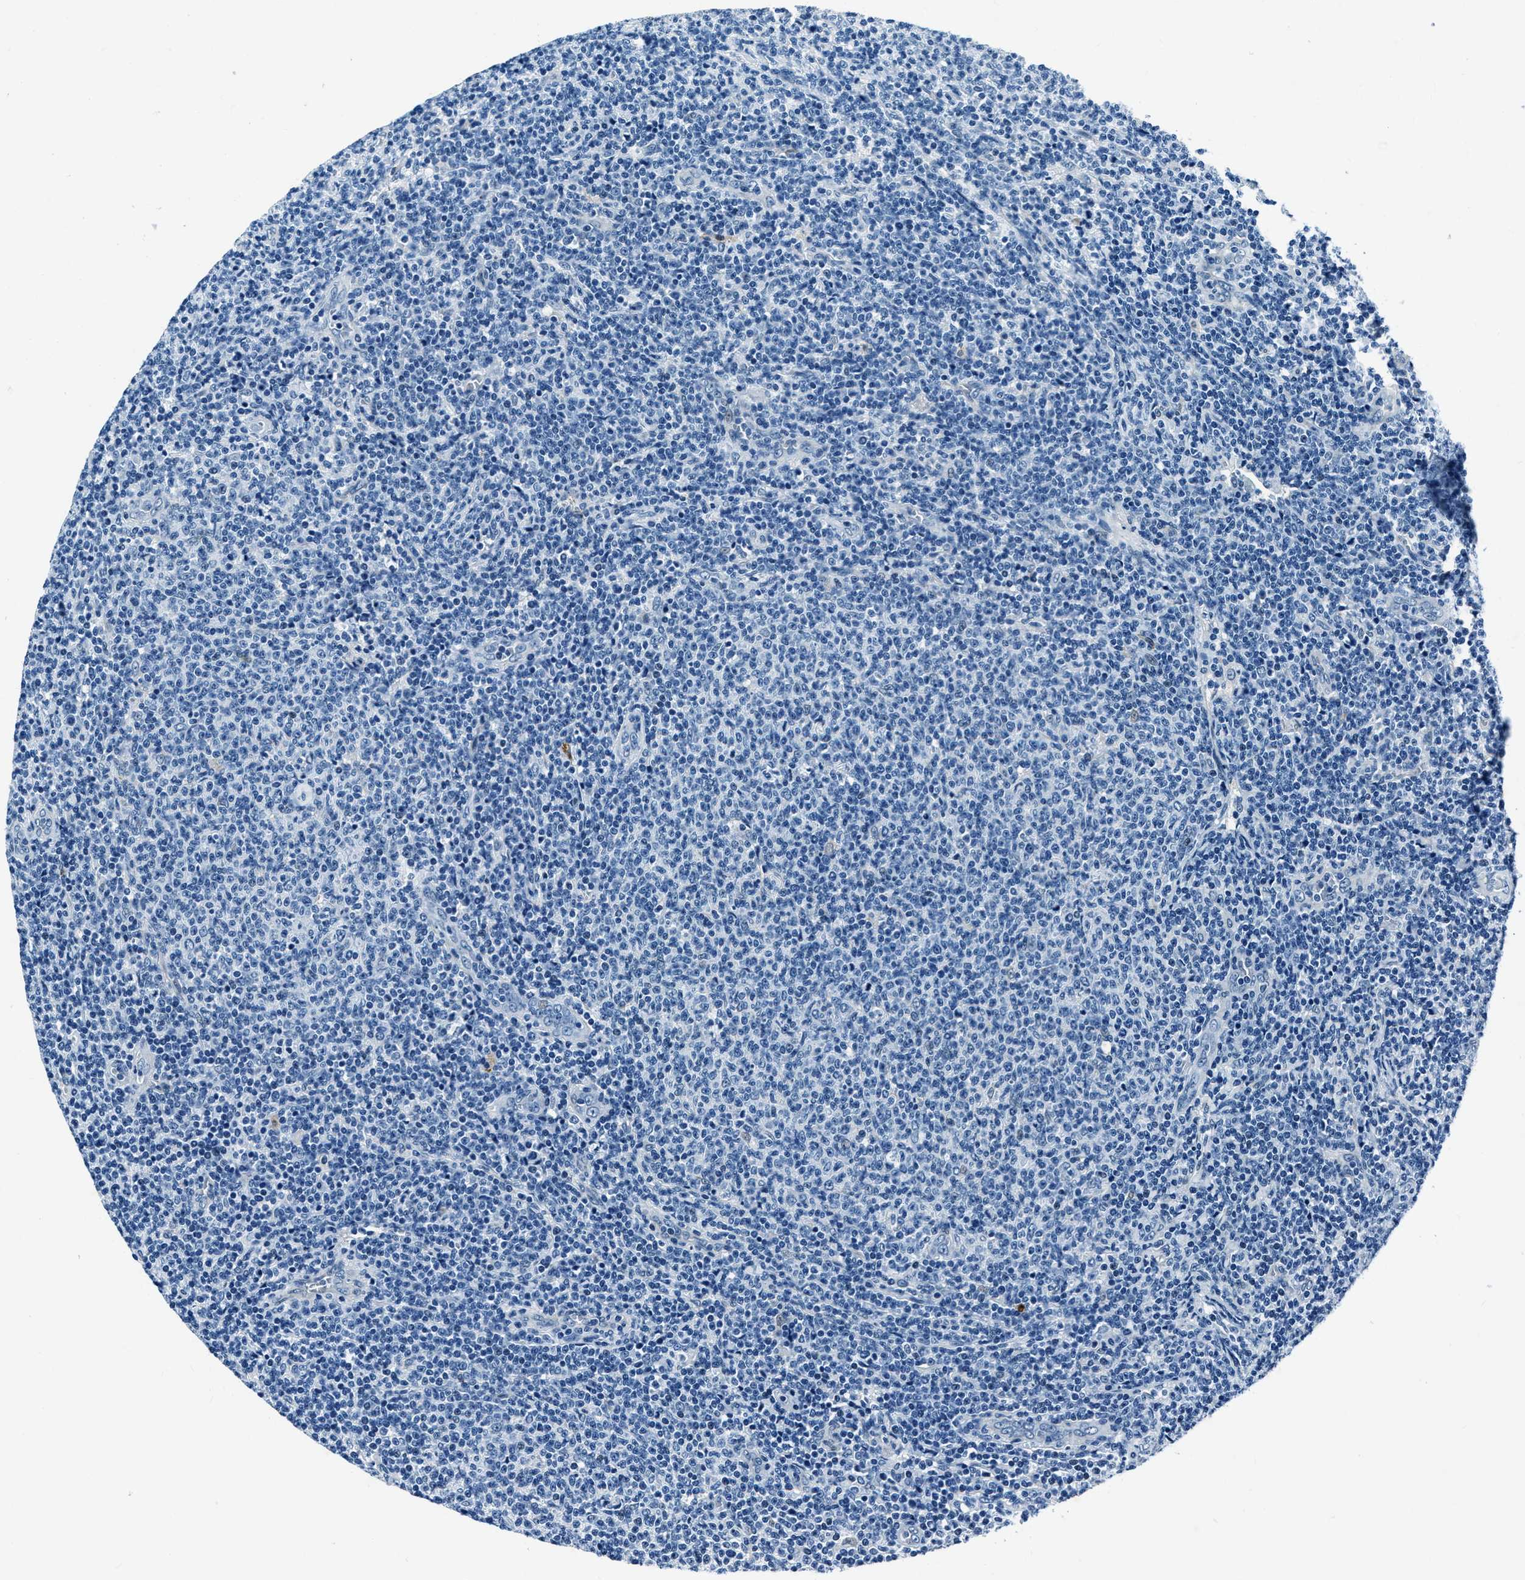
{"staining": {"intensity": "negative", "quantity": "none", "location": "none"}, "tissue": "lymphoma", "cell_type": "Tumor cells", "image_type": "cancer", "snomed": [{"axis": "morphology", "description": "Malignant lymphoma, non-Hodgkin's type, Low grade"}, {"axis": "topography", "description": "Lymph node"}], "caption": "This is a micrograph of immunohistochemistry (IHC) staining of lymphoma, which shows no positivity in tumor cells.", "gene": "PTPDC1", "patient": {"sex": "male", "age": 66}}